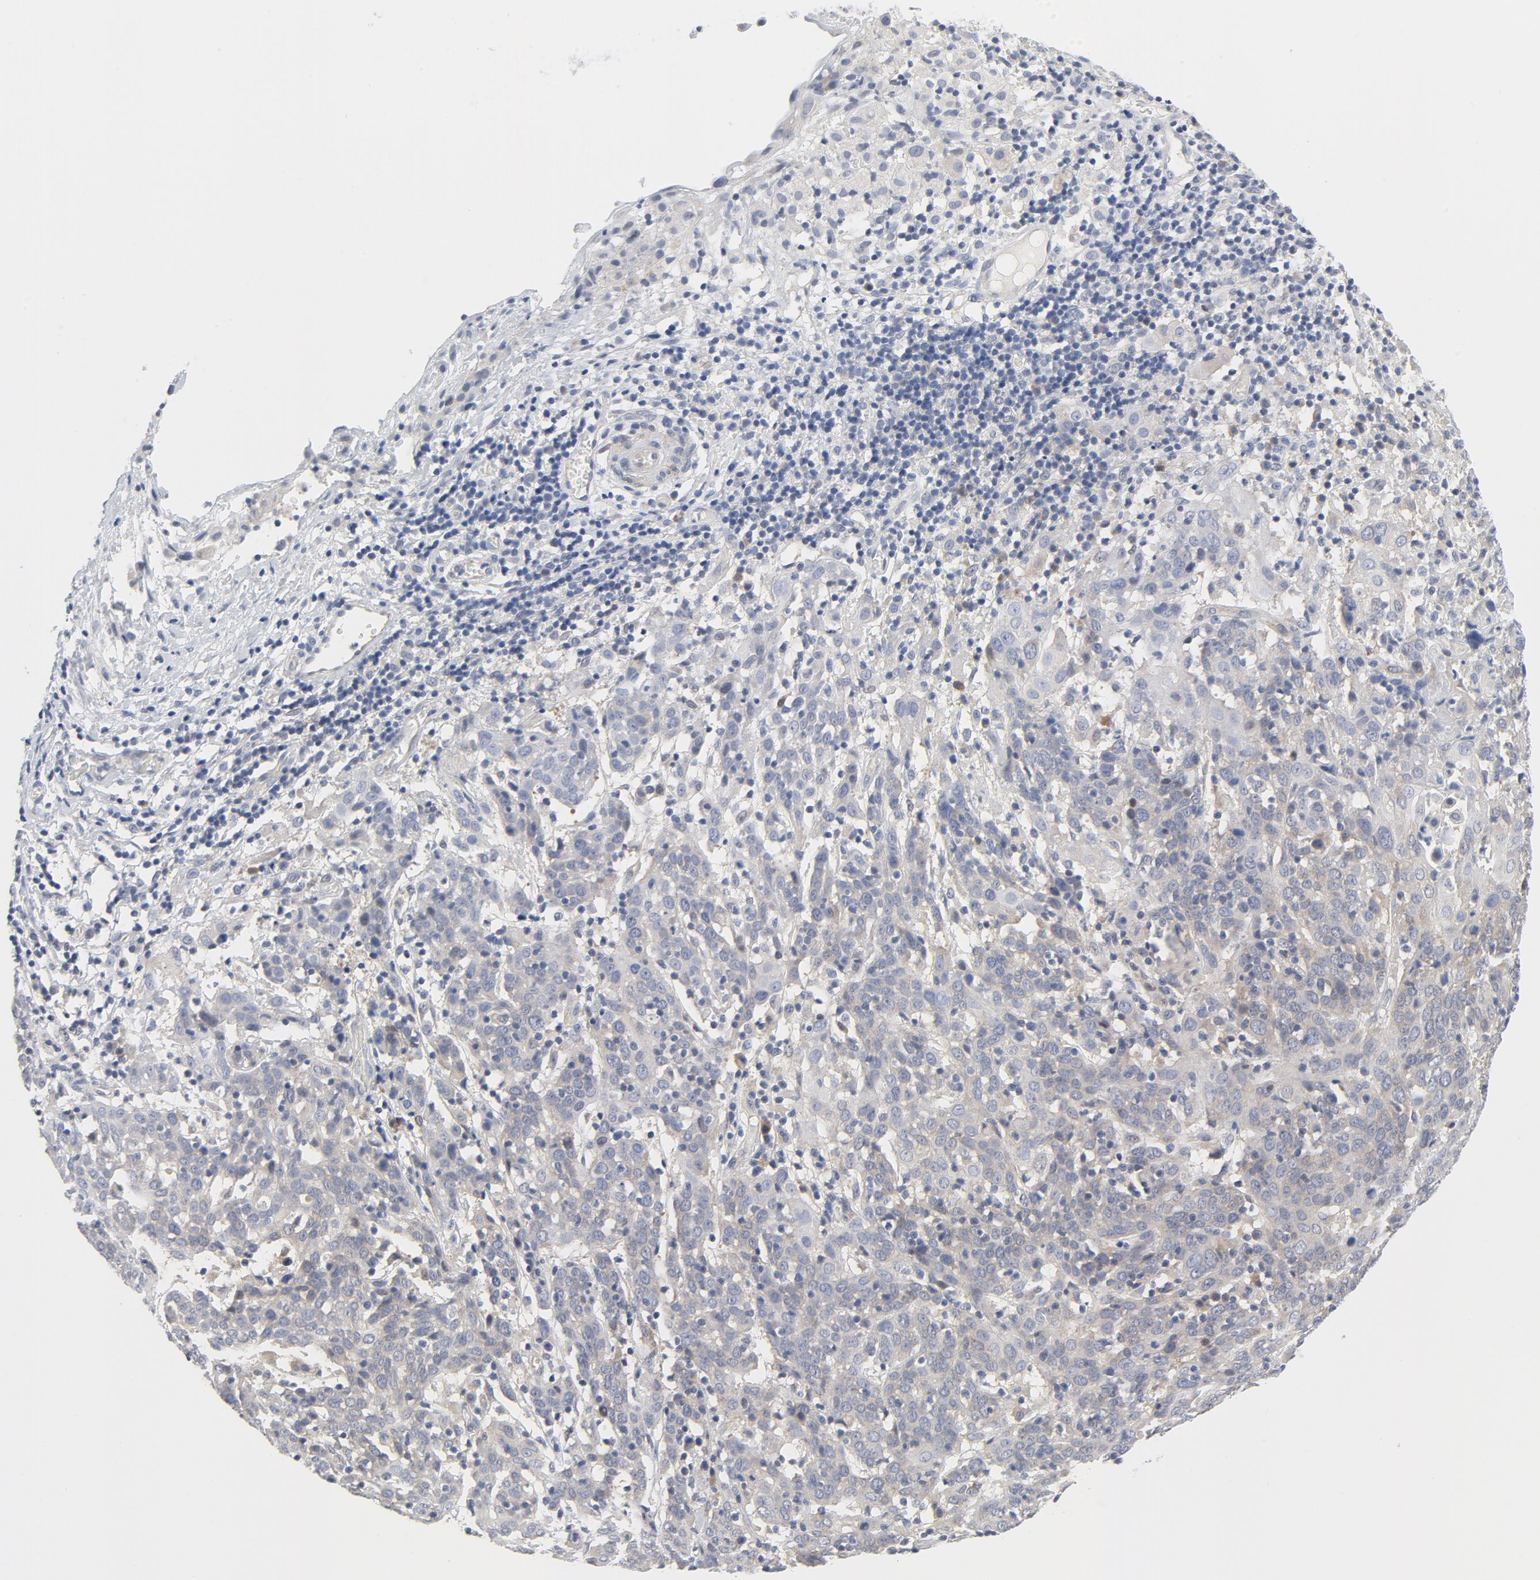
{"staining": {"intensity": "weak", "quantity": ">75%", "location": "cytoplasmic/membranous"}, "tissue": "cervical cancer", "cell_type": "Tumor cells", "image_type": "cancer", "snomed": [{"axis": "morphology", "description": "Normal tissue, NOS"}, {"axis": "morphology", "description": "Squamous cell carcinoma, NOS"}, {"axis": "topography", "description": "Cervix"}], "caption": "Protein expression analysis of human squamous cell carcinoma (cervical) reveals weak cytoplasmic/membranous expression in approximately >75% of tumor cells.", "gene": "BAD", "patient": {"sex": "female", "age": 67}}